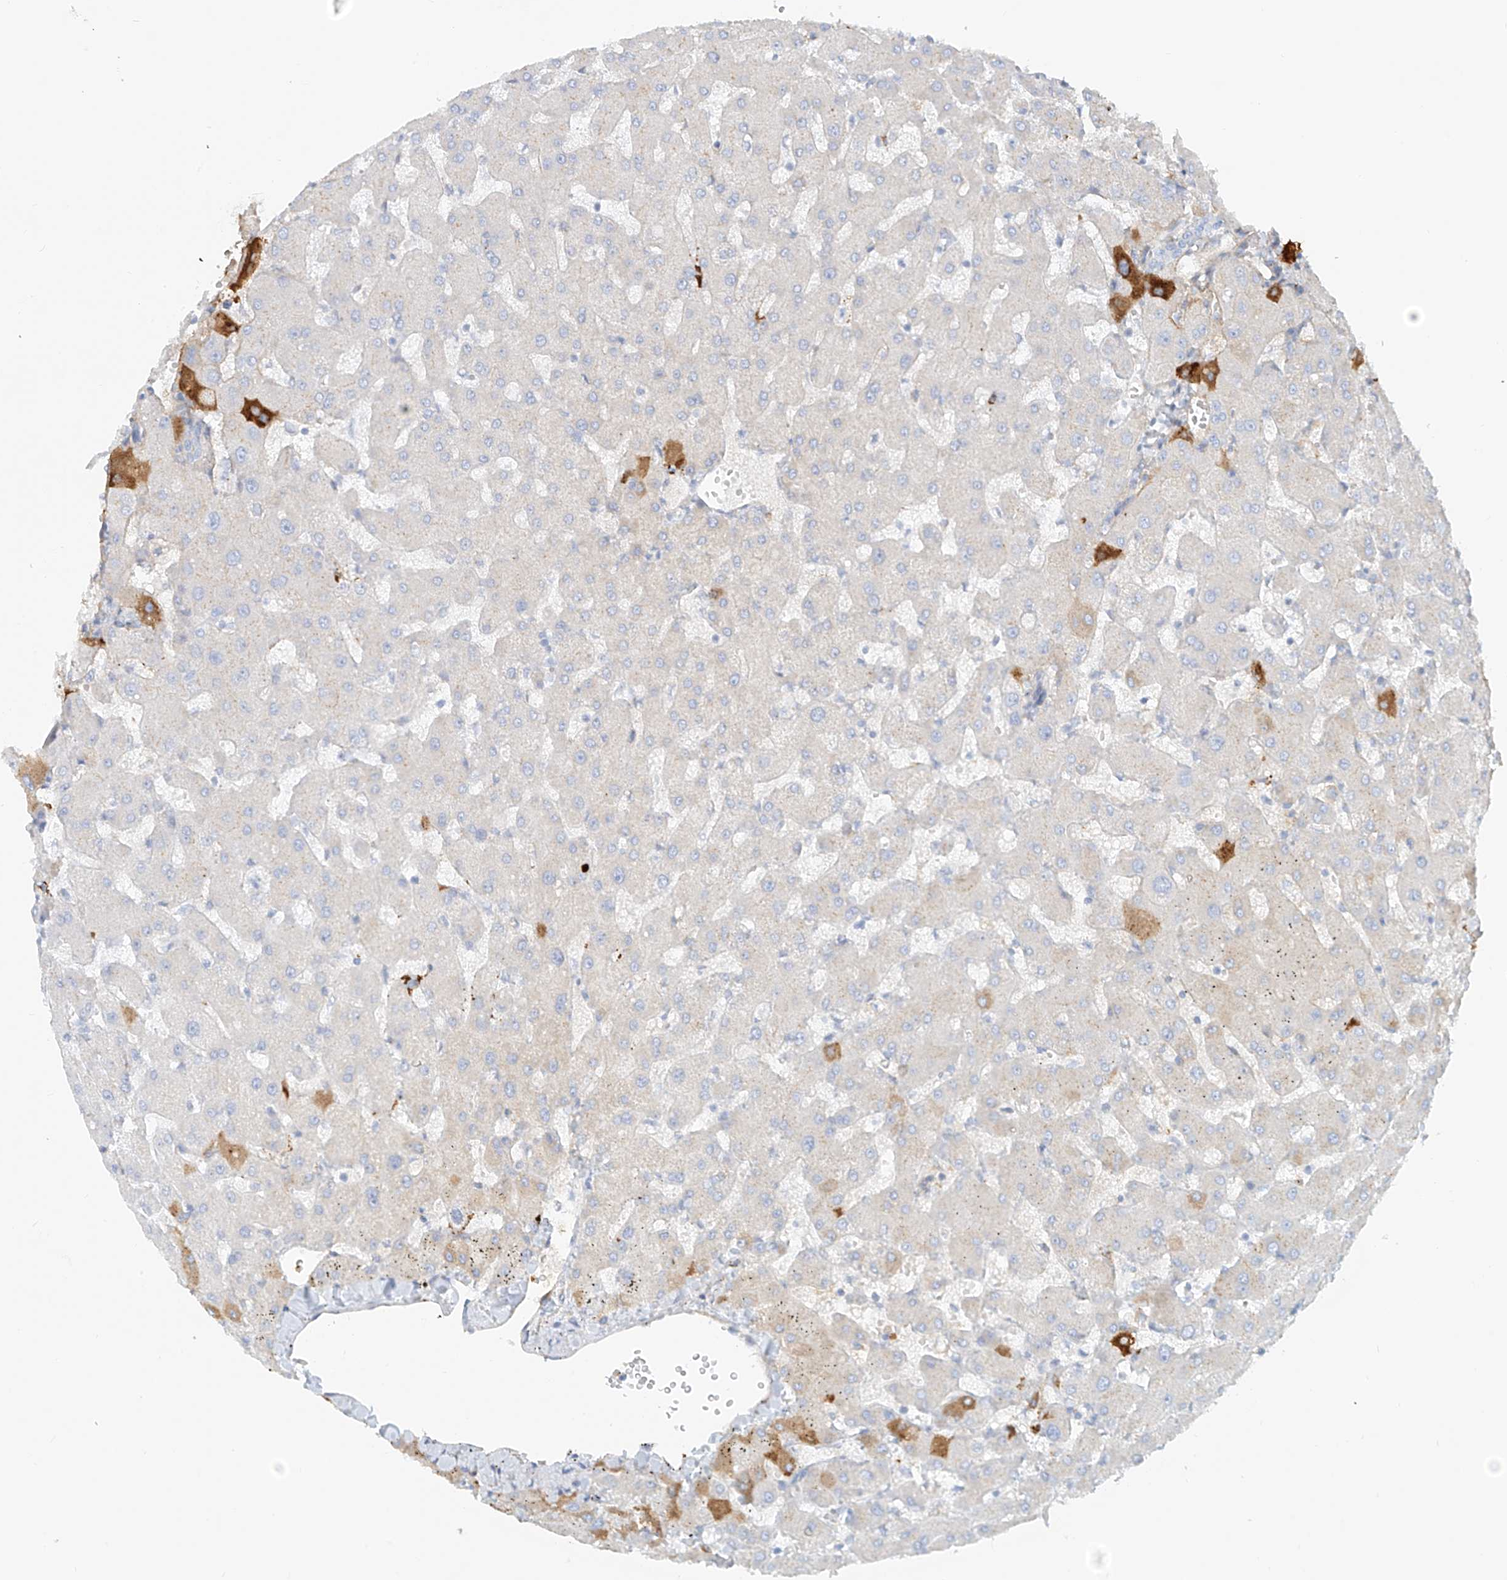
{"staining": {"intensity": "negative", "quantity": "none", "location": "none"}, "tissue": "liver", "cell_type": "Cholangiocytes", "image_type": "normal", "snomed": [{"axis": "morphology", "description": "Normal tissue, NOS"}, {"axis": "topography", "description": "Liver"}], "caption": "Immunohistochemical staining of normal human liver displays no significant staining in cholangiocytes.", "gene": "OCSTAMP", "patient": {"sex": "female", "age": 63}}